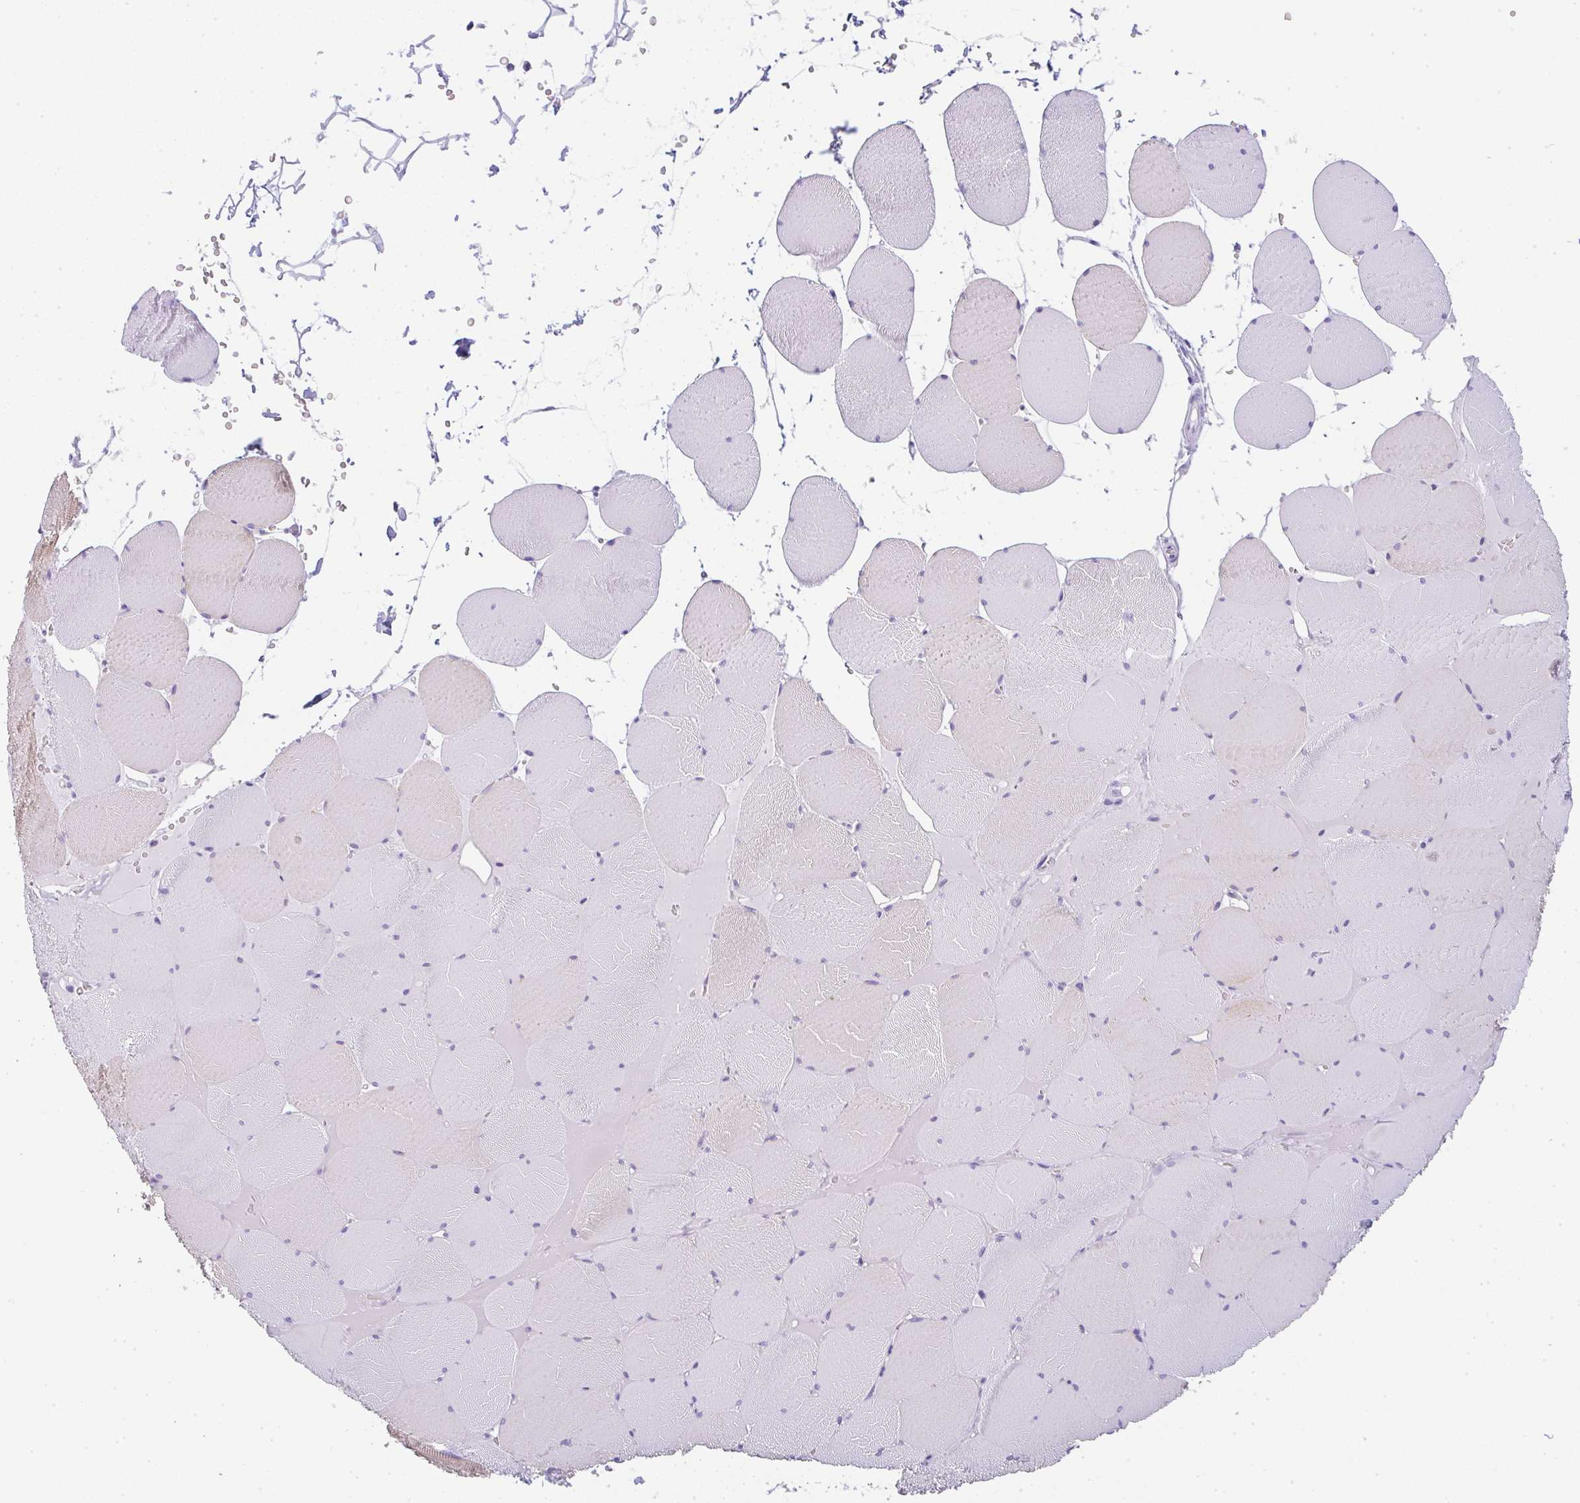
{"staining": {"intensity": "weak", "quantity": "25%-75%", "location": "cytoplasmic/membranous"}, "tissue": "skeletal muscle", "cell_type": "Myocytes", "image_type": "normal", "snomed": [{"axis": "morphology", "description": "Normal tissue, NOS"}, {"axis": "topography", "description": "Skeletal muscle"}, {"axis": "topography", "description": "Head-Neck"}], "caption": "Protein expression analysis of unremarkable human skeletal muscle reveals weak cytoplasmic/membranous staining in approximately 25%-75% of myocytes. The staining is performed using DAB brown chromogen to label protein expression. The nuclei are counter-stained blue using hematoxylin.", "gene": "LPAR4", "patient": {"sex": "male", "age": 66}}